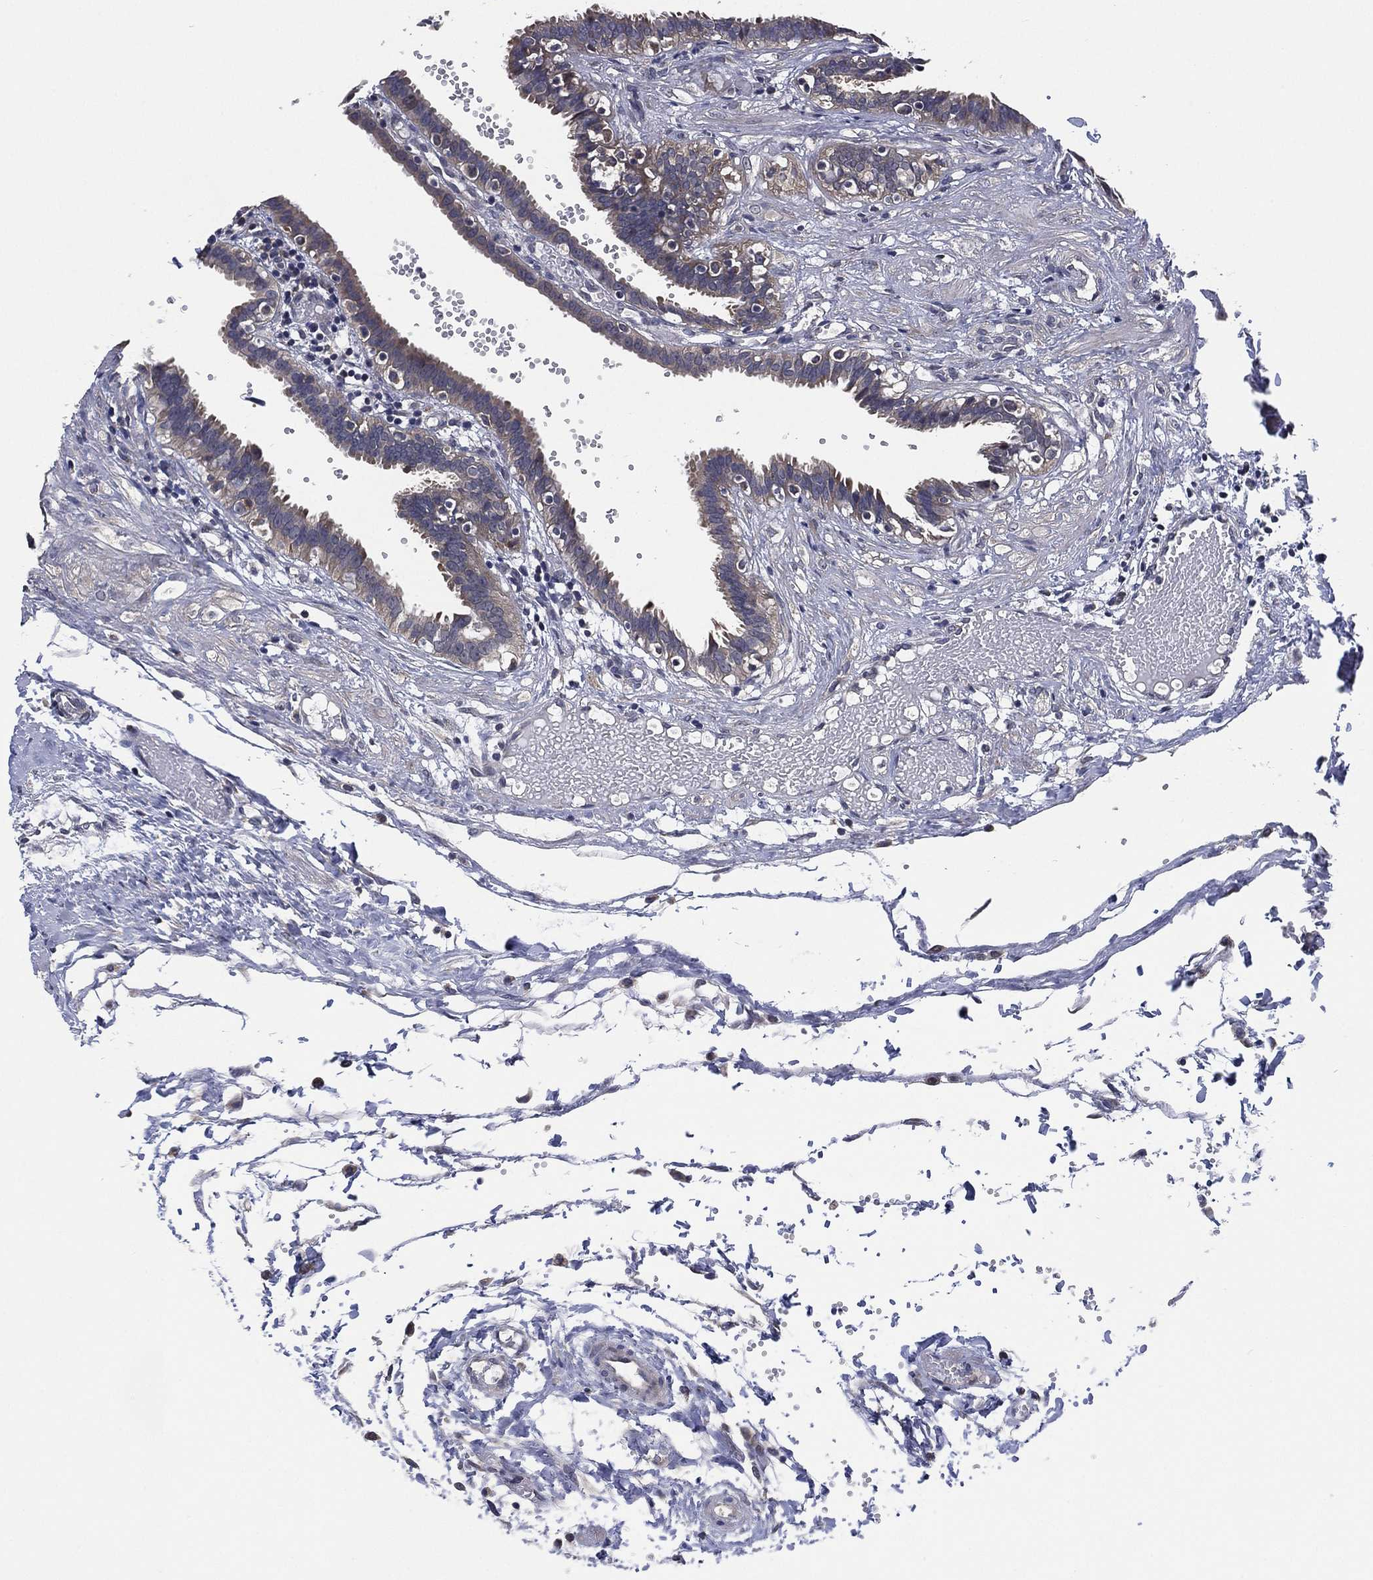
{"staining": {"intensity": "moderate", "quantity": "<25%", "location": "cytoplasmic/membranous"}, "tissue": "fallopian tube", "cell_type": "Glandular cells", "image_type": "normal", "snomed": [{"axis": "morphology", "description": "Normal tissue, NOS"}, {"axis": "topography", "description": "Fallopian tube"}], "caption": "Protein expression analysis of benign fallopian tube displays moderate cytoplasmic/membranous positivity in approximately <25% of glandular cells. Nuclei are stained in blue.", "gene": "SELENOO", "patient": {"sex": "female", "age": 37}}